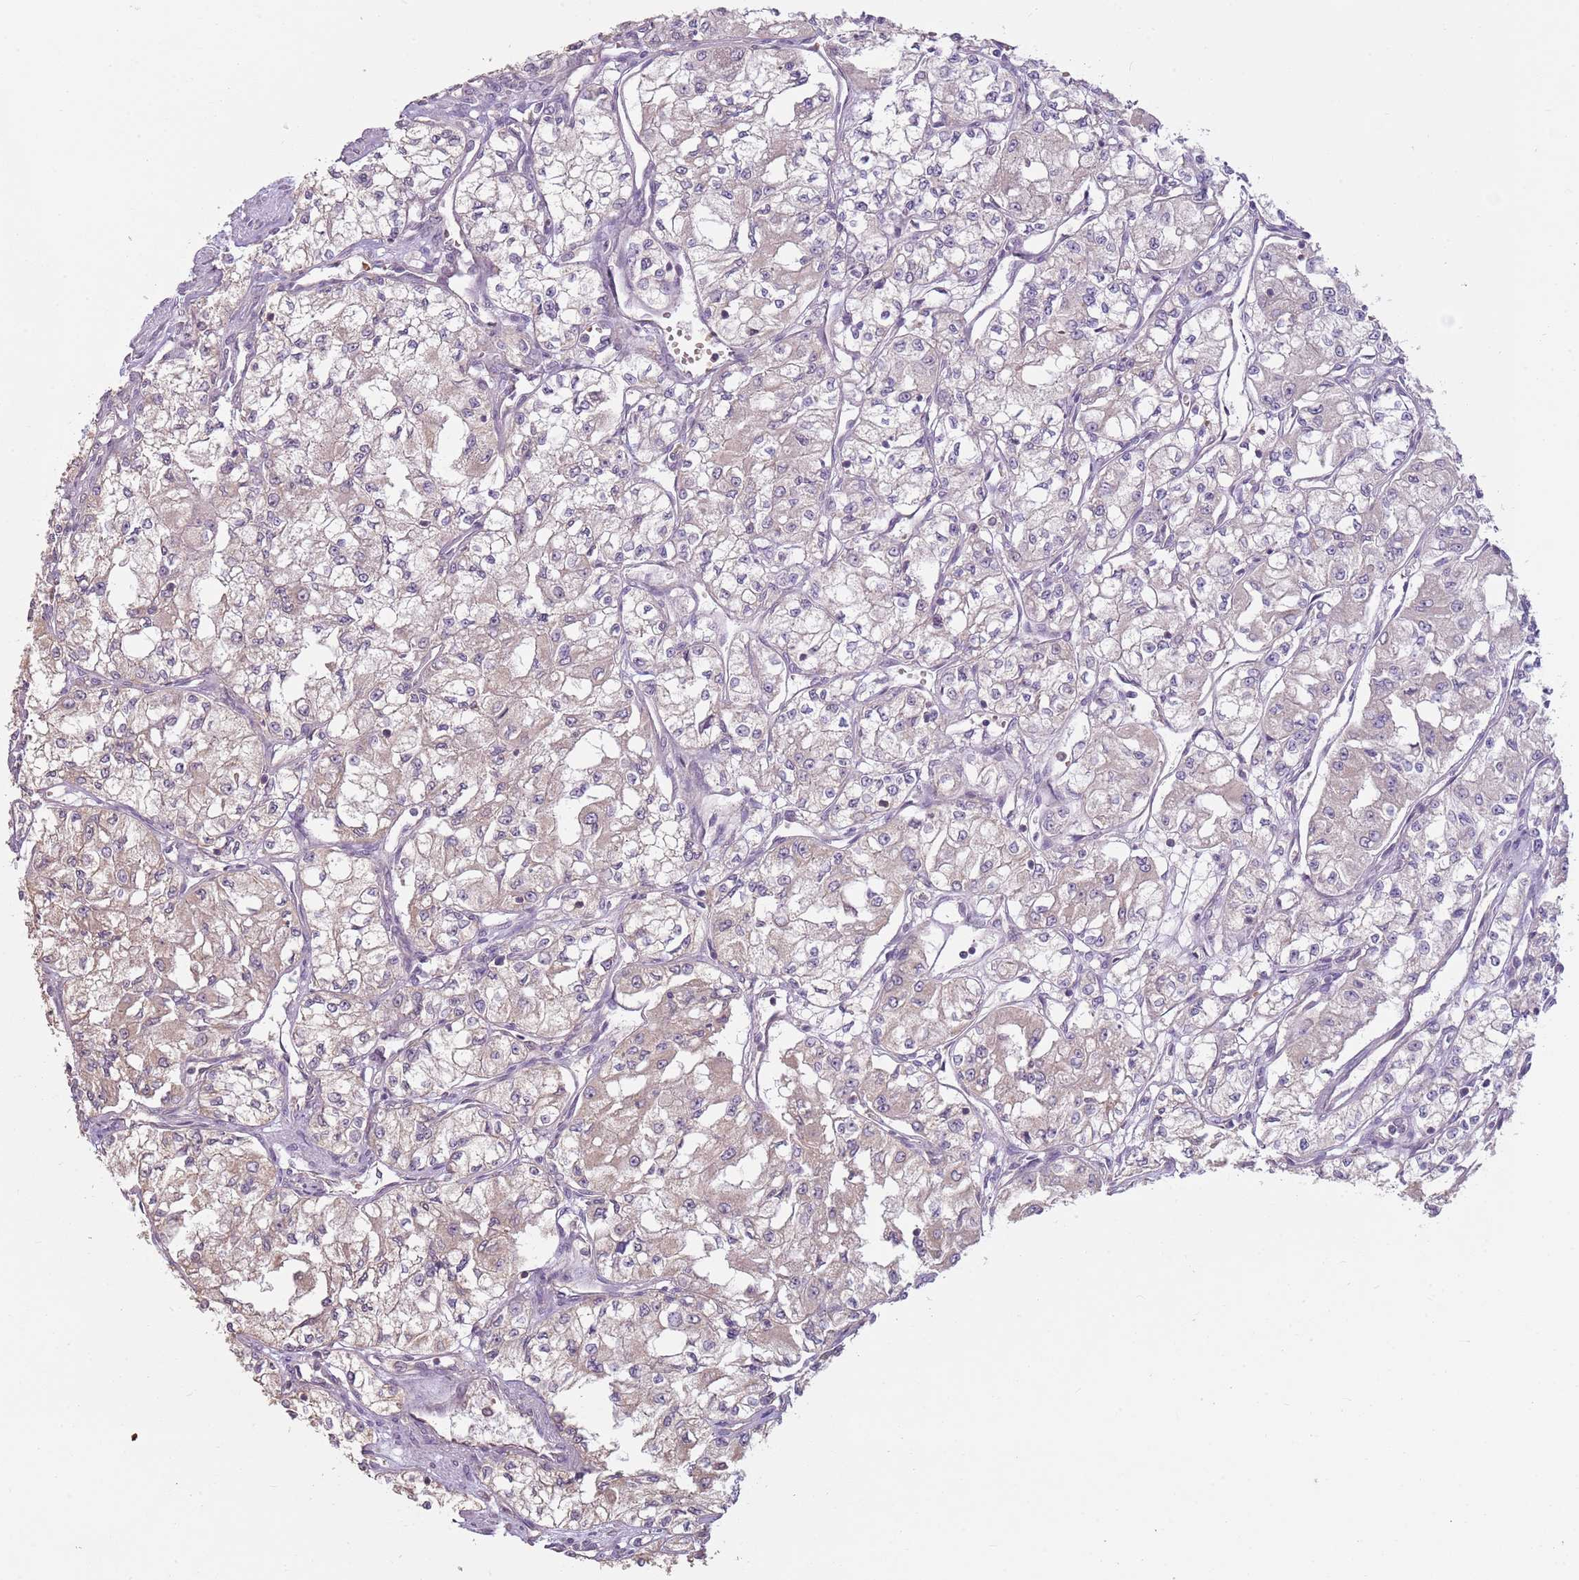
{"staining": {"intensity": "weak", "quantity": "25%-75%", "location": "cytoplasmic/membranous"}, "tissue": "renal cancer", "cell_type": "Tumor cells", "image_type": "cancer", "snomed": [{"axis": "morphology", "description": "Adenocarcinoma, NOS"}, {"axis": "topography", "description": "Kidney"}], "caption": "Immunohistochemical staining of human adenocarcinoma (renal) demonstrates weak cytoplasmic/membranous protein expression in approximately 25%-75% of tumor cells. The staining is performed using DAB (3,3'-diaminobenzidine) brown chromogen to label protein expression. The nuclei are counter-stained blue using hematoxylin.", "gene": "TEKT4", "patient": {"sex": "male", "age": 59}}